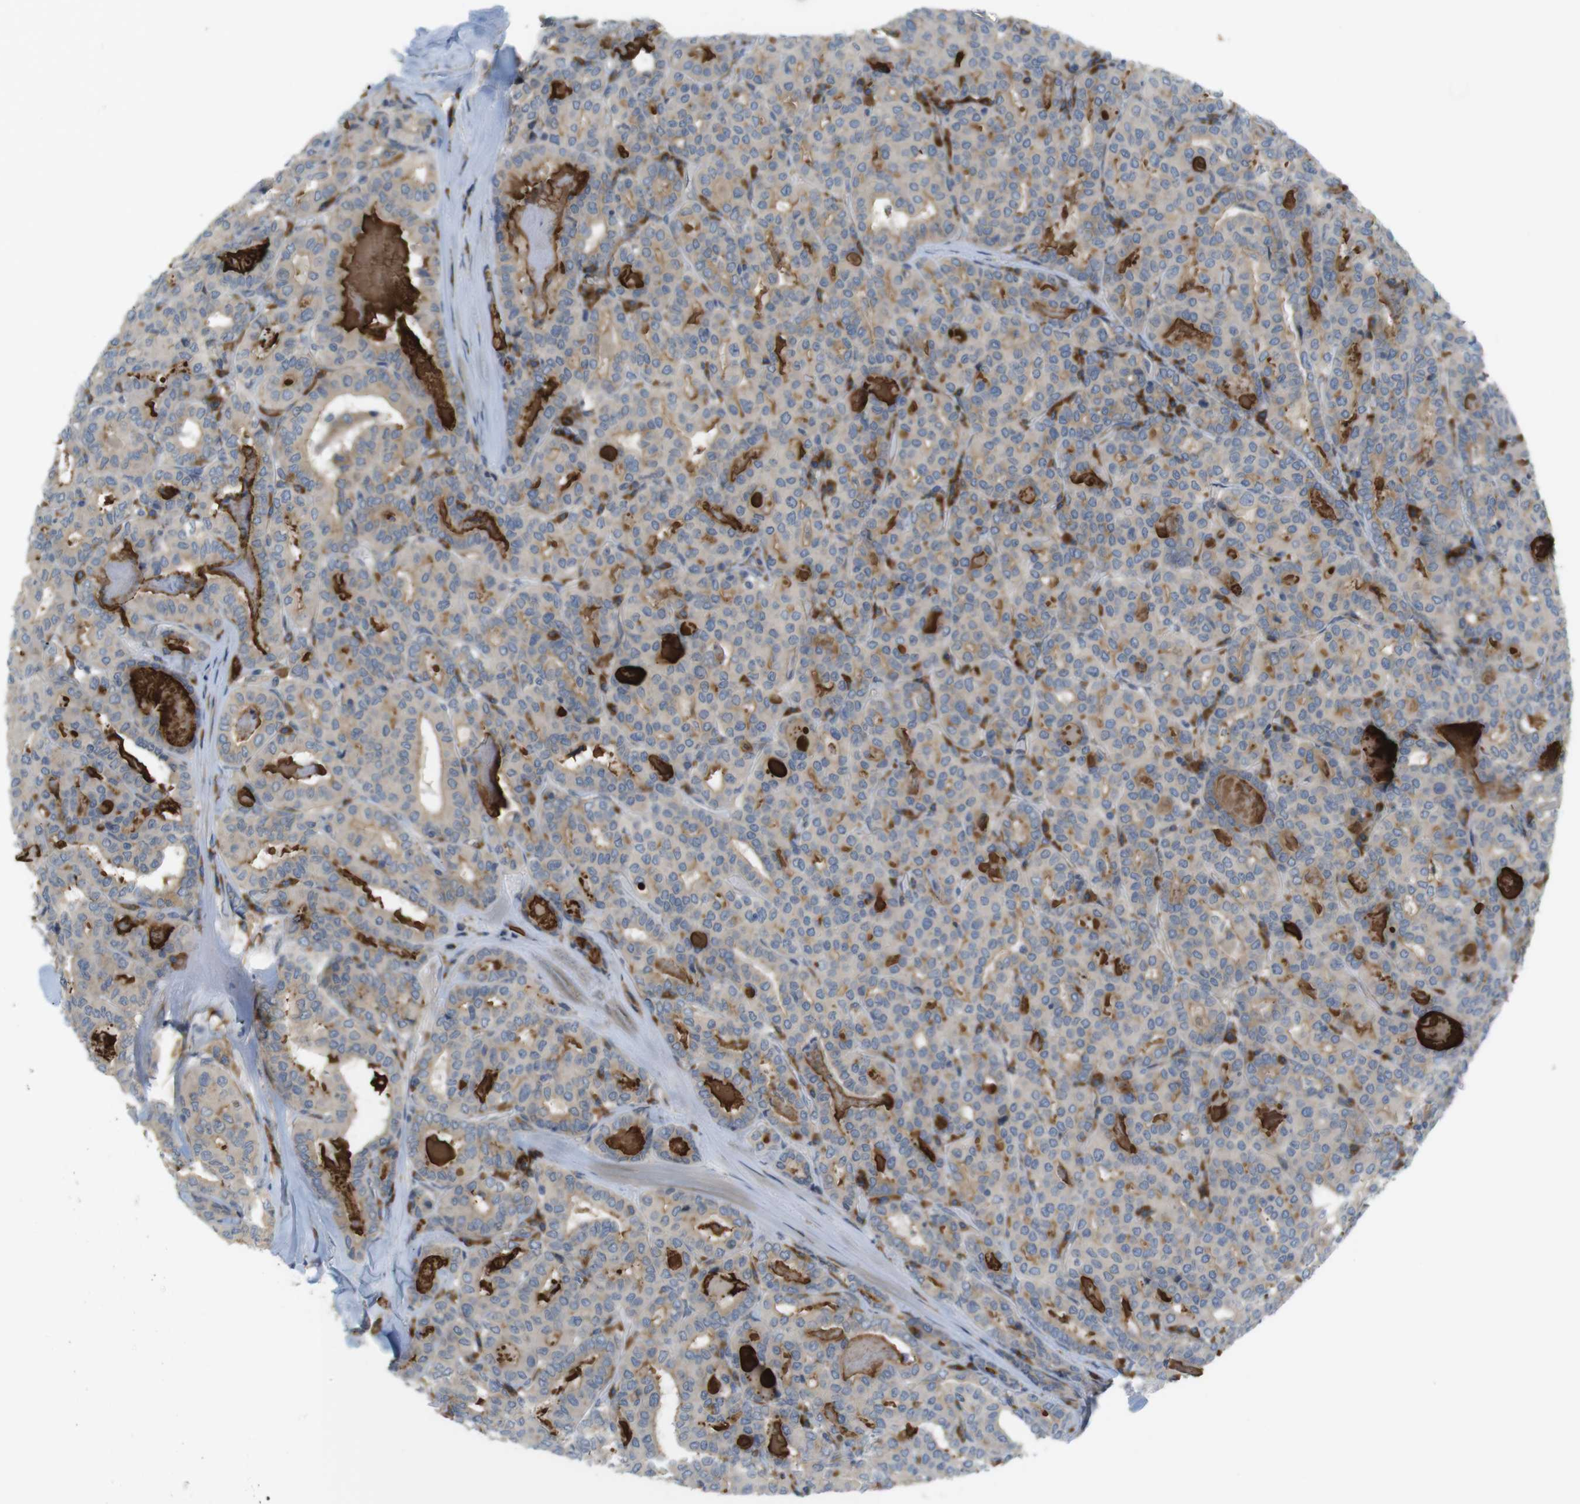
{"staining": {"intensity": "moderate", "quantity": "25%-75%", "location": "cytoplasmic/membranous"}, "tissue": "thyroid cancer", "cell_type": "Tumor cells", "image_type": "cancer", "snomed": [{"axis": "morphology", "description": "Papillary adenocarcinoma, NOS"}, {"axis": "topography", "description": "Thyroid gland"}], "caption": "Protein expression analysis of thyroid cancer reveals moderate cytoplasmic/membranous staining in approximately 25%-75% of tumor cells.", "gene": "GJC3", "patient": {"sex": "female", "age": 42}}